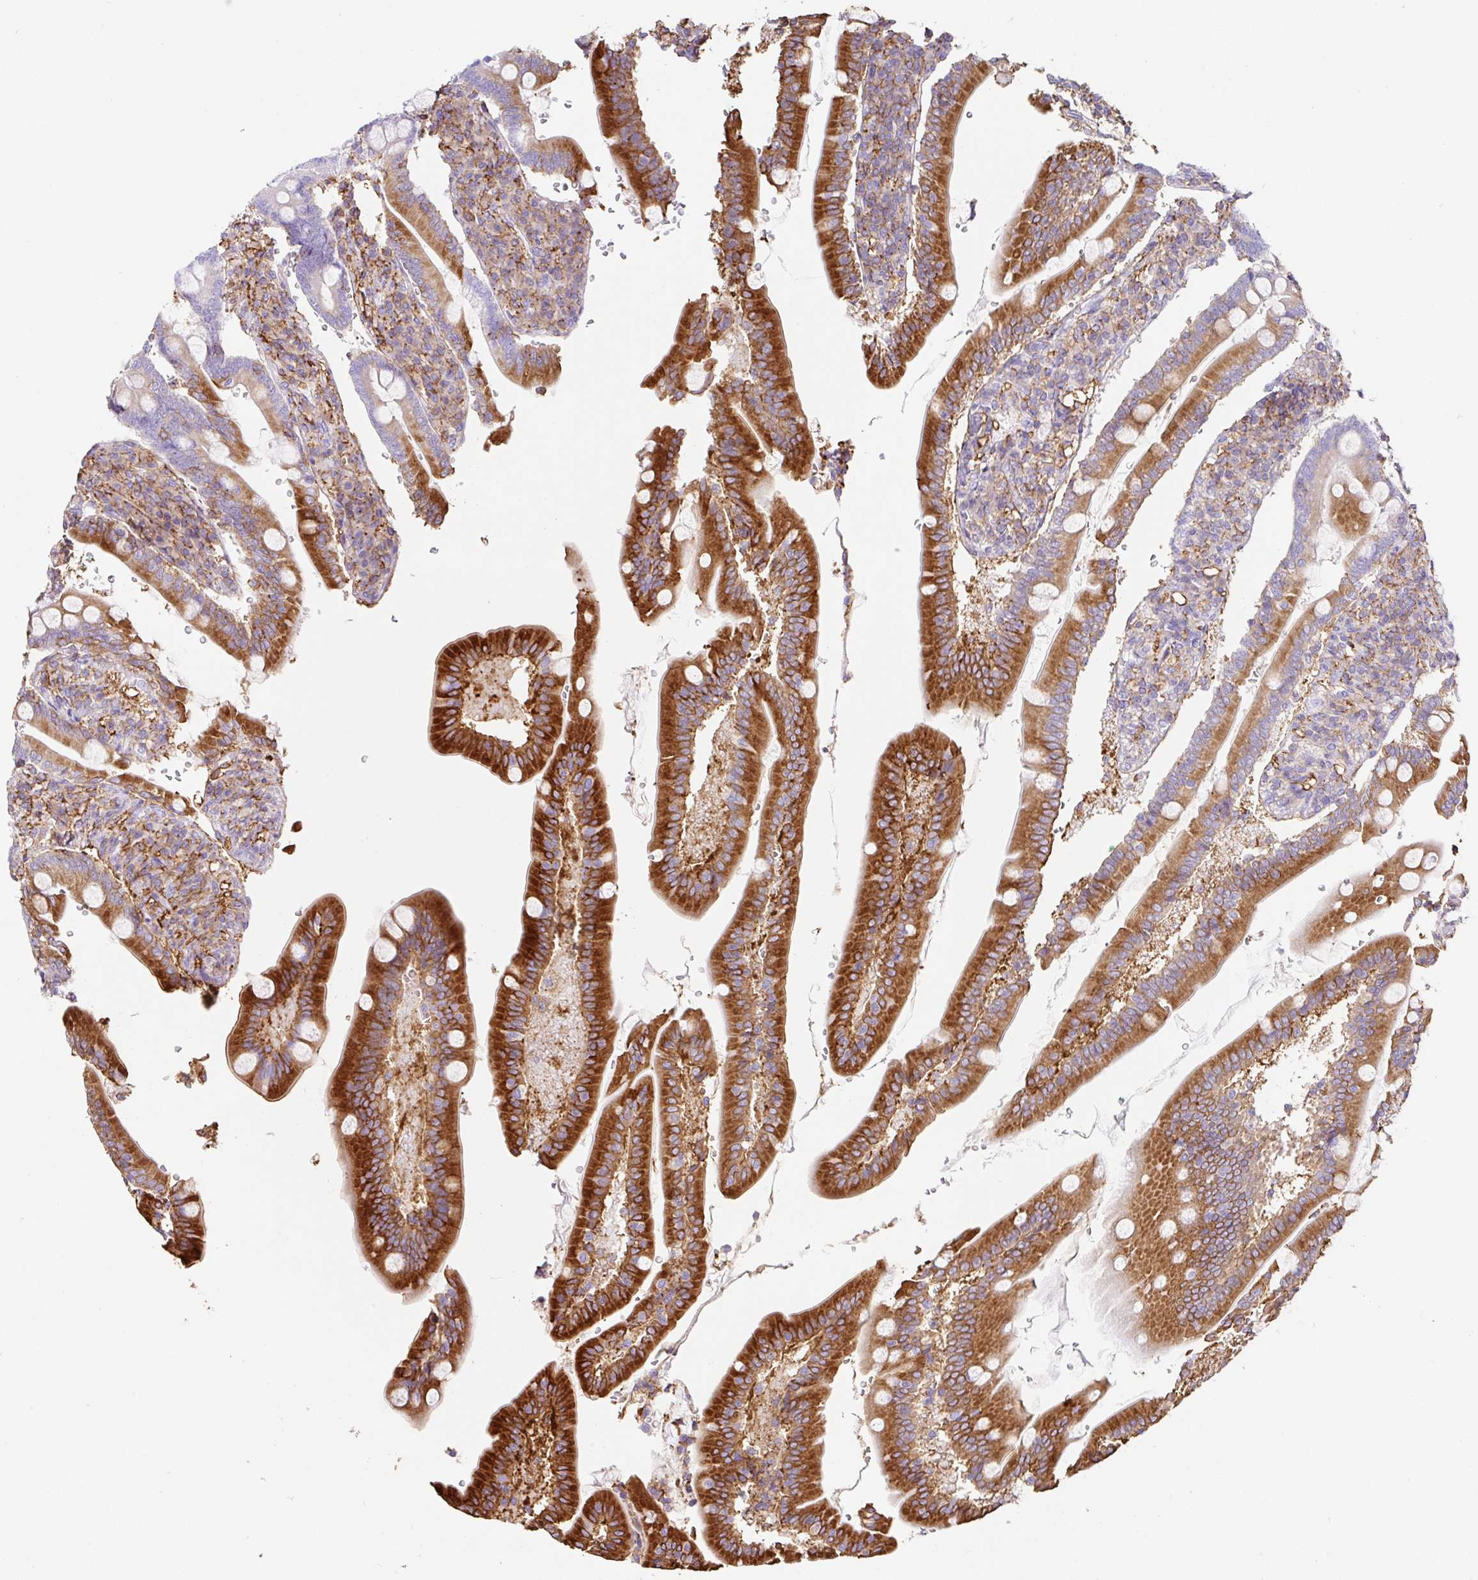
{"staining": {"intensity": "strong", "quantity": "25%-75%", "location": "cytoplasmic/membranous"}, "tissue": "duodenum", "cell_type": "Glandular cells", "image_type": "normal", "snomed": [{"axis": "morphology", "description": "Normal tissue, NOS"}, {"axis": "topography", "description": "Duodenum"}], "caption": "High-power microscopy captured an immunohistochemistry histopathology image of normal duodenum, revealing strong cytoplasmic/membranous staining in approximately 25%-75% of glandular cells. (brown staining indicates protein expression, while blue staining denotes nuclei).", "gene": "MTTP", "patient": {"sex": "female", "age": 67}}